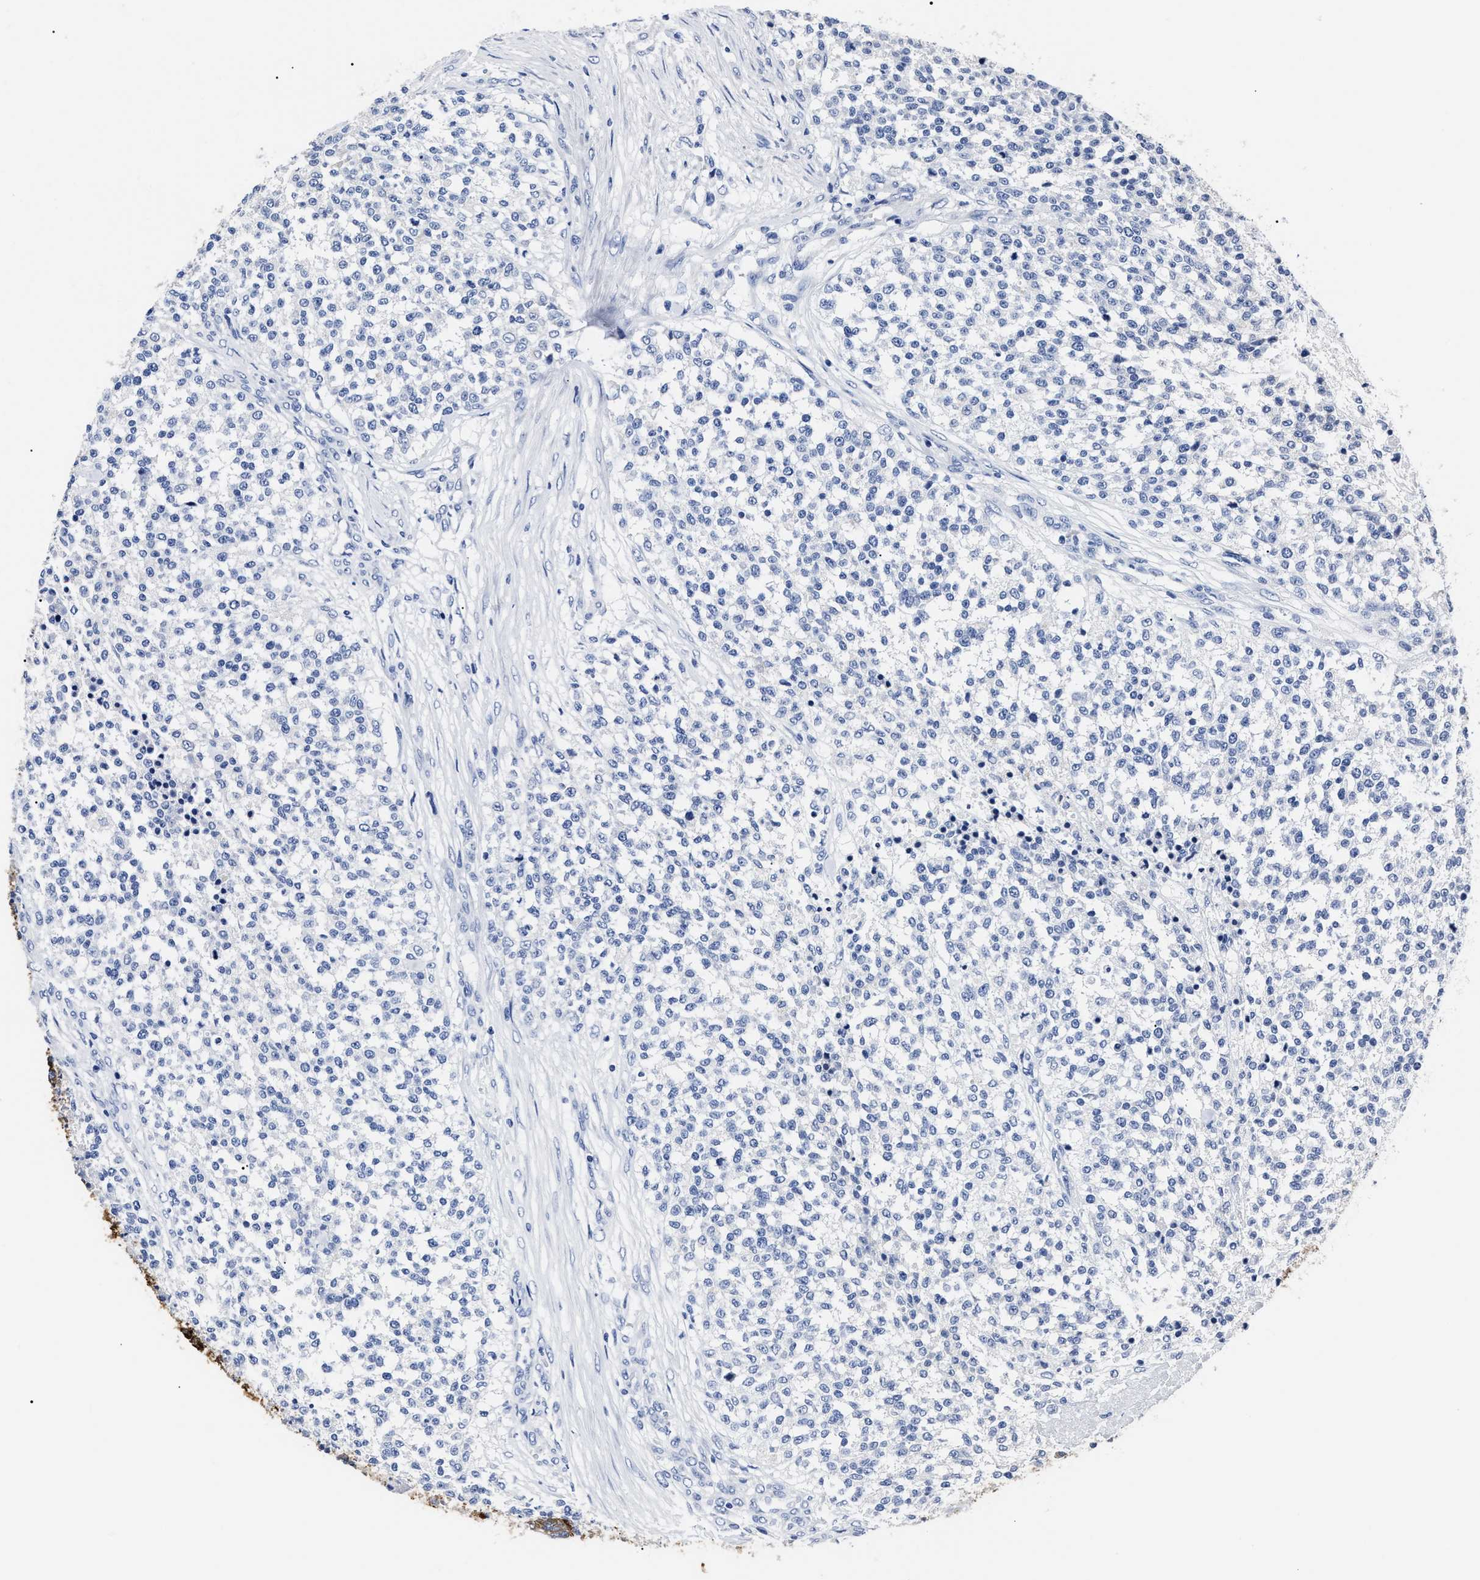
{"staining": {"intensity": "negative", "quantity": "none", "location": "none"}, "tissue": "testis cancer", "cell_type": "Tumor cells", "image_type": "cancer", "snomed": [{"axis": "morphology", "description": "Seminoma, NOS"}, {"axis": "topography", "description": "Testis"}], "caption": "The IHC micrograph has no significant expression in tumor cells of testis seminoma tissue. (IHC, brightfield microscopy, high magnification).", "gene": "ALPG", "patient": {"sex": "male", "age": 59}}